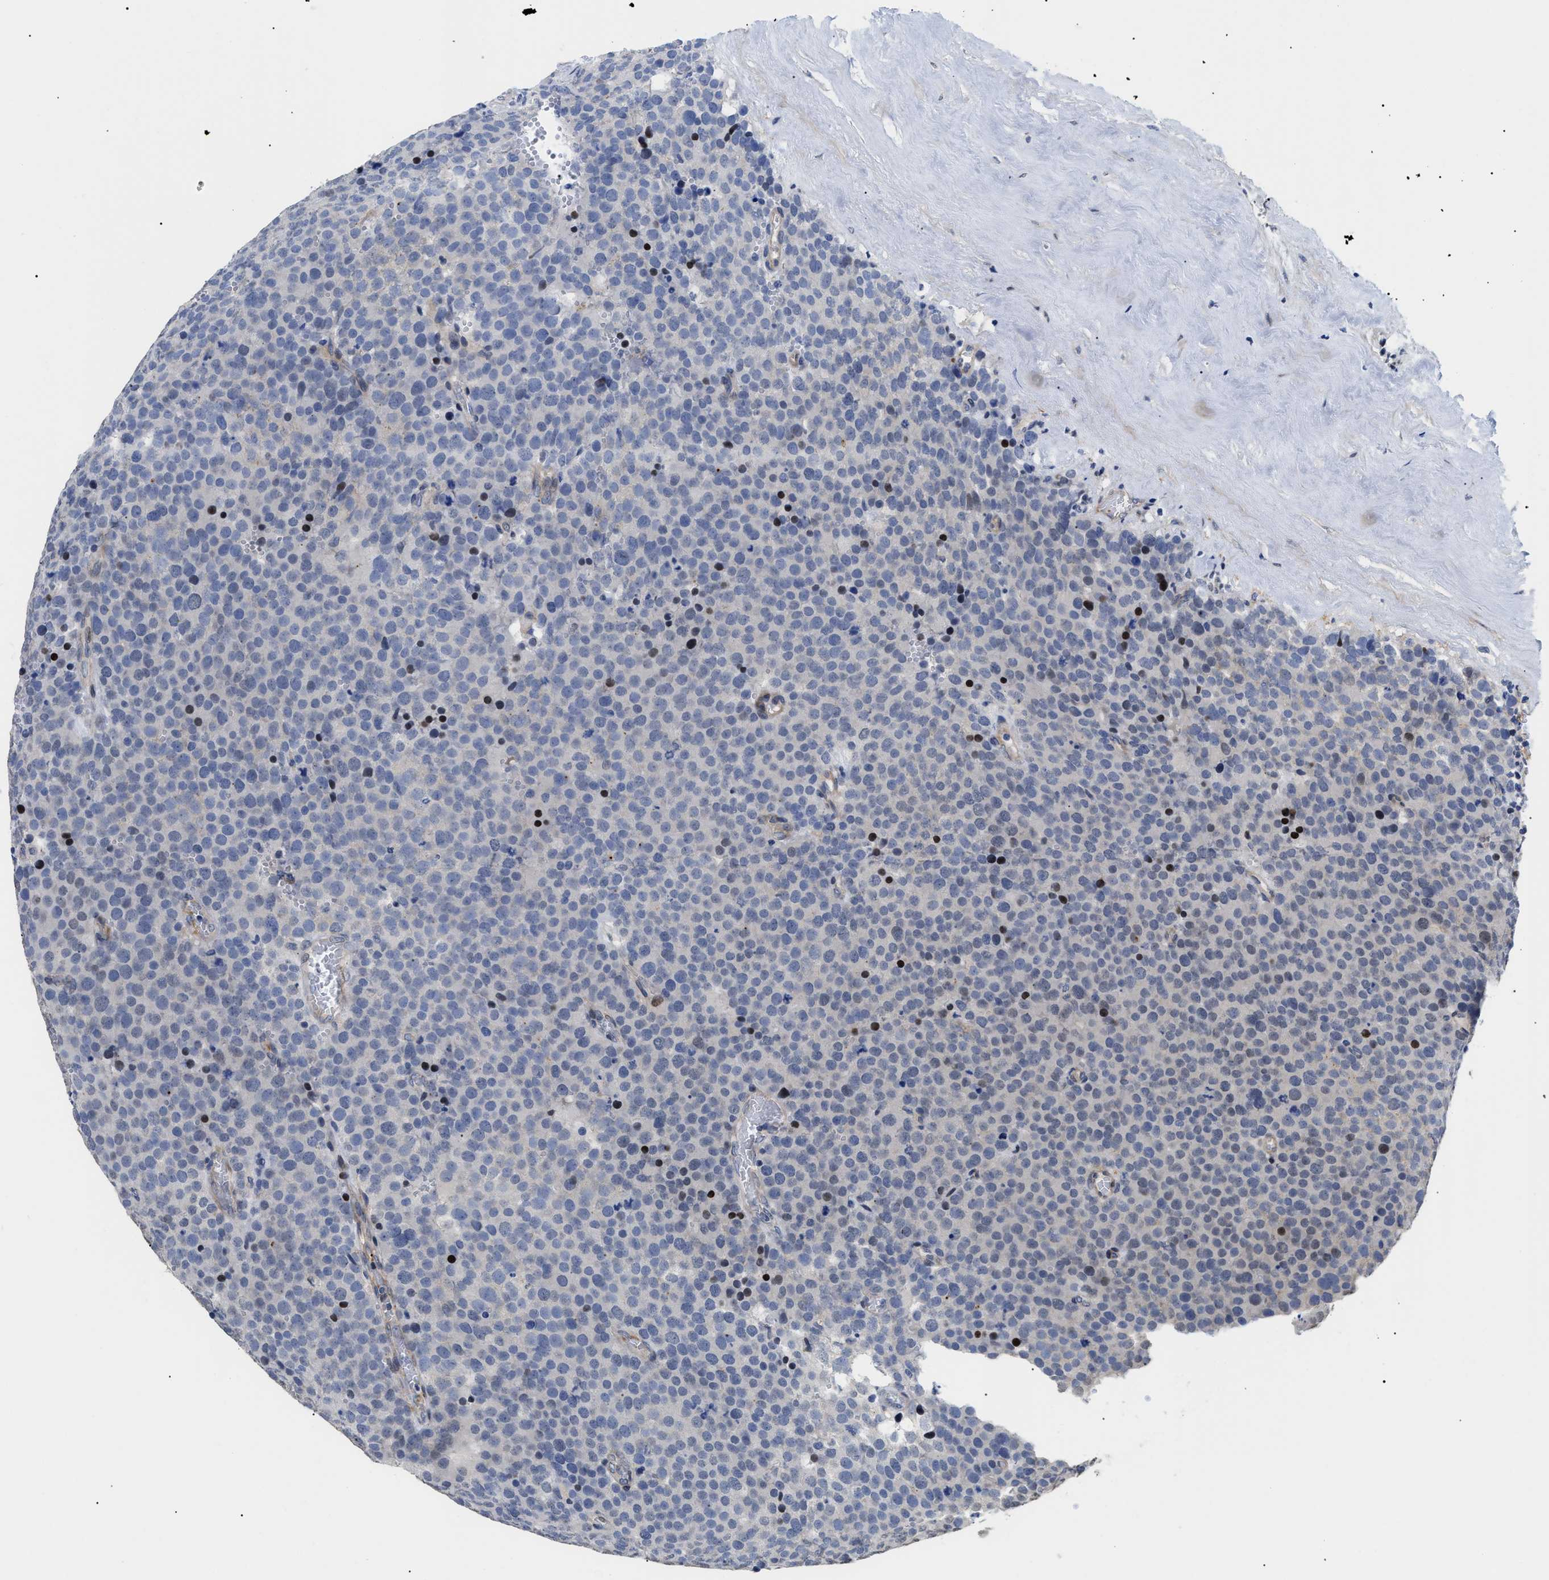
{"staining": {"intensity": "negative", "quantity": "none", "location": "none"}, "tissue": "testis cancer", "cell_type": "Tumor cells", "image_type": "cancer", "snomed": [{"axis": "morphology", "description": "Normal tissue, NOS"}, {"axis": "morphology", "description": "Seminoma, NOS"}, {"axis": "topography", "description": "Testis"}], "caption": "Seminoma (testis) stained for a protein using immunohistochemistry reveals no expression tumor cells.", "gene": "SFXN5", "patient": {"sex": "male", "age": 71}}